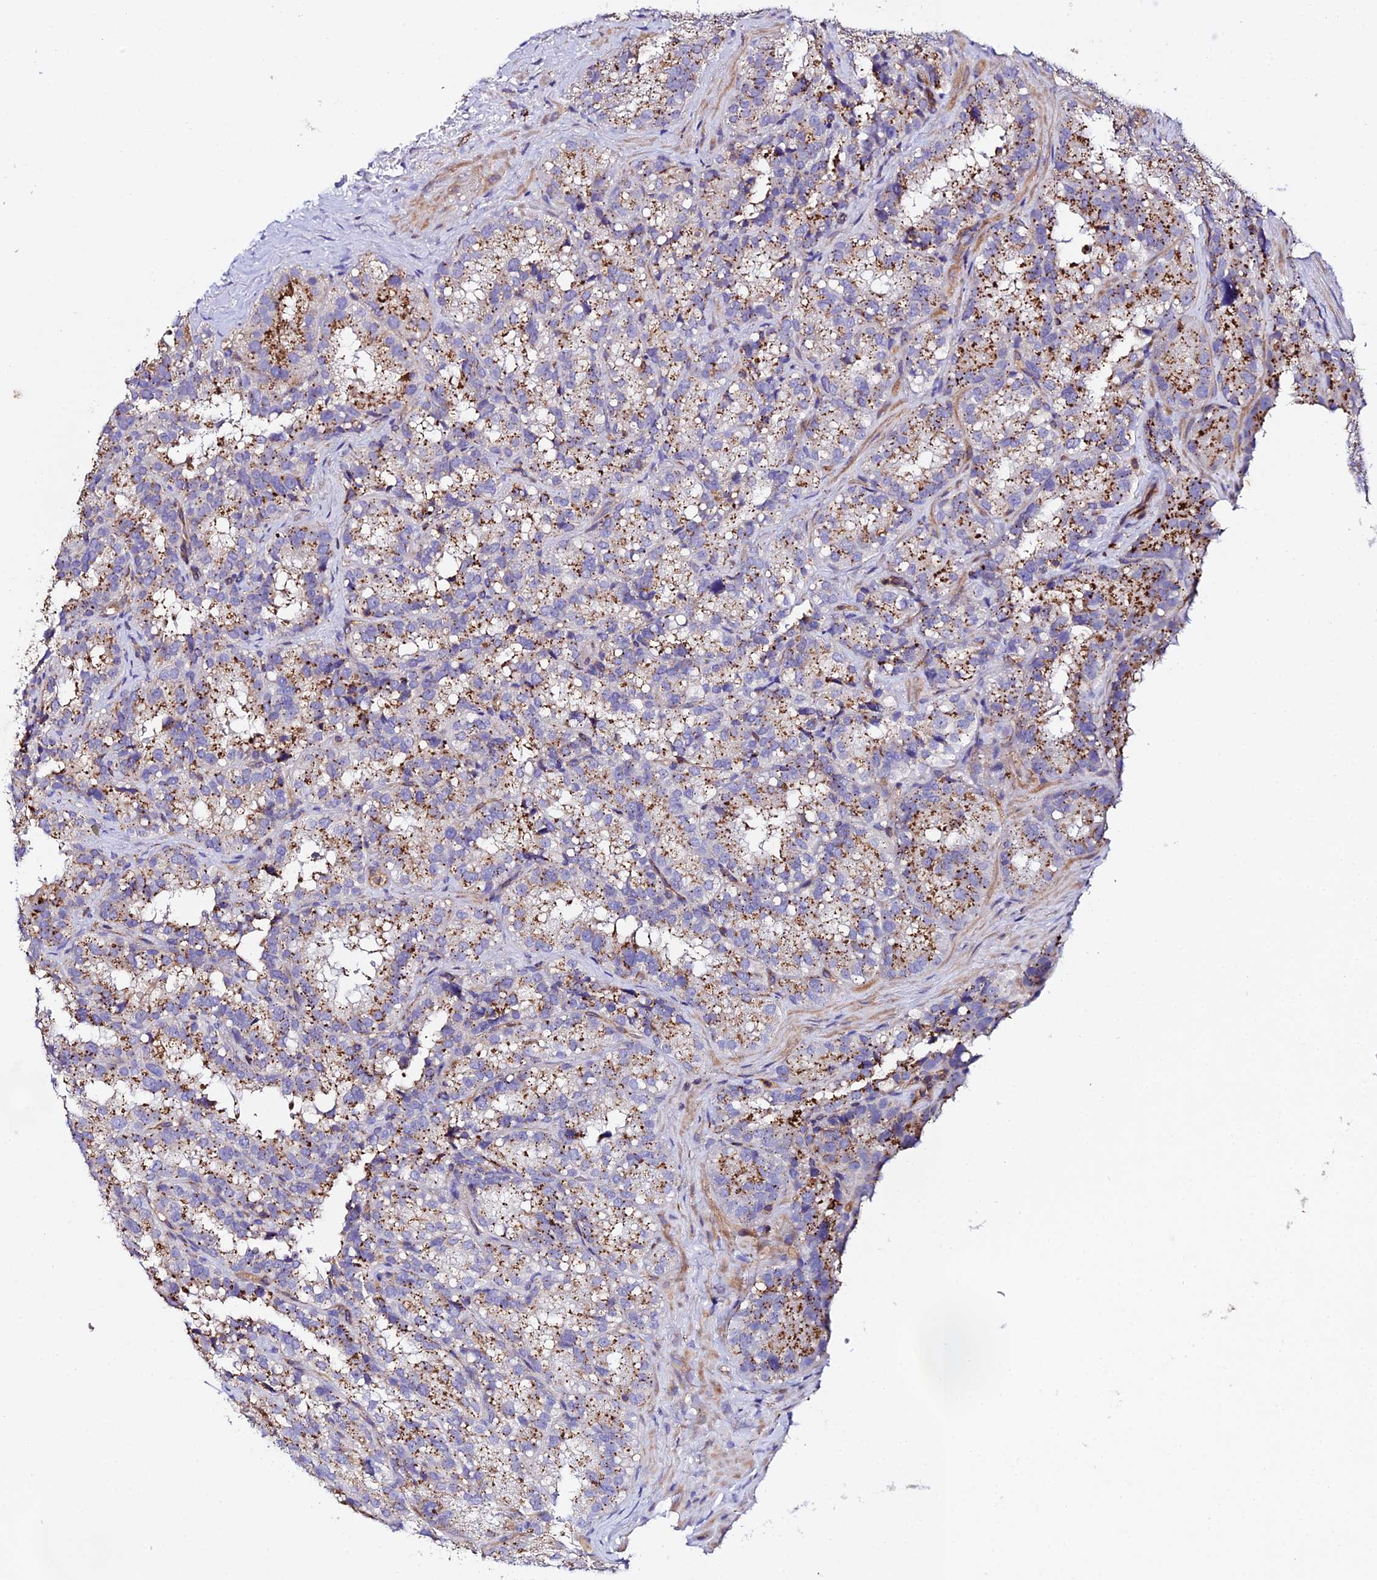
{"staining": {"intensity": "strong", "quantity": "25%-75%", "location": "cytoplasmic/membranous"}, "tissue": "seminal vesicle", "cell_type": "Glandular cells", "image_type": "normal", "snomed": [{"axis": "morphology", "description": "Normal tissue, NOS"}, {"axis": "topography", "description": "Seminal veicle"}], "caption": "Protein expression analysis of normal human seminal vesicle reveals strong cytoplasmic/membranous expression in approximately 25%-75% of glandular cells. Nuclei are stained in blue.", "gene": "TRPV2", "patient": {"sex": "male", "age": 58}}